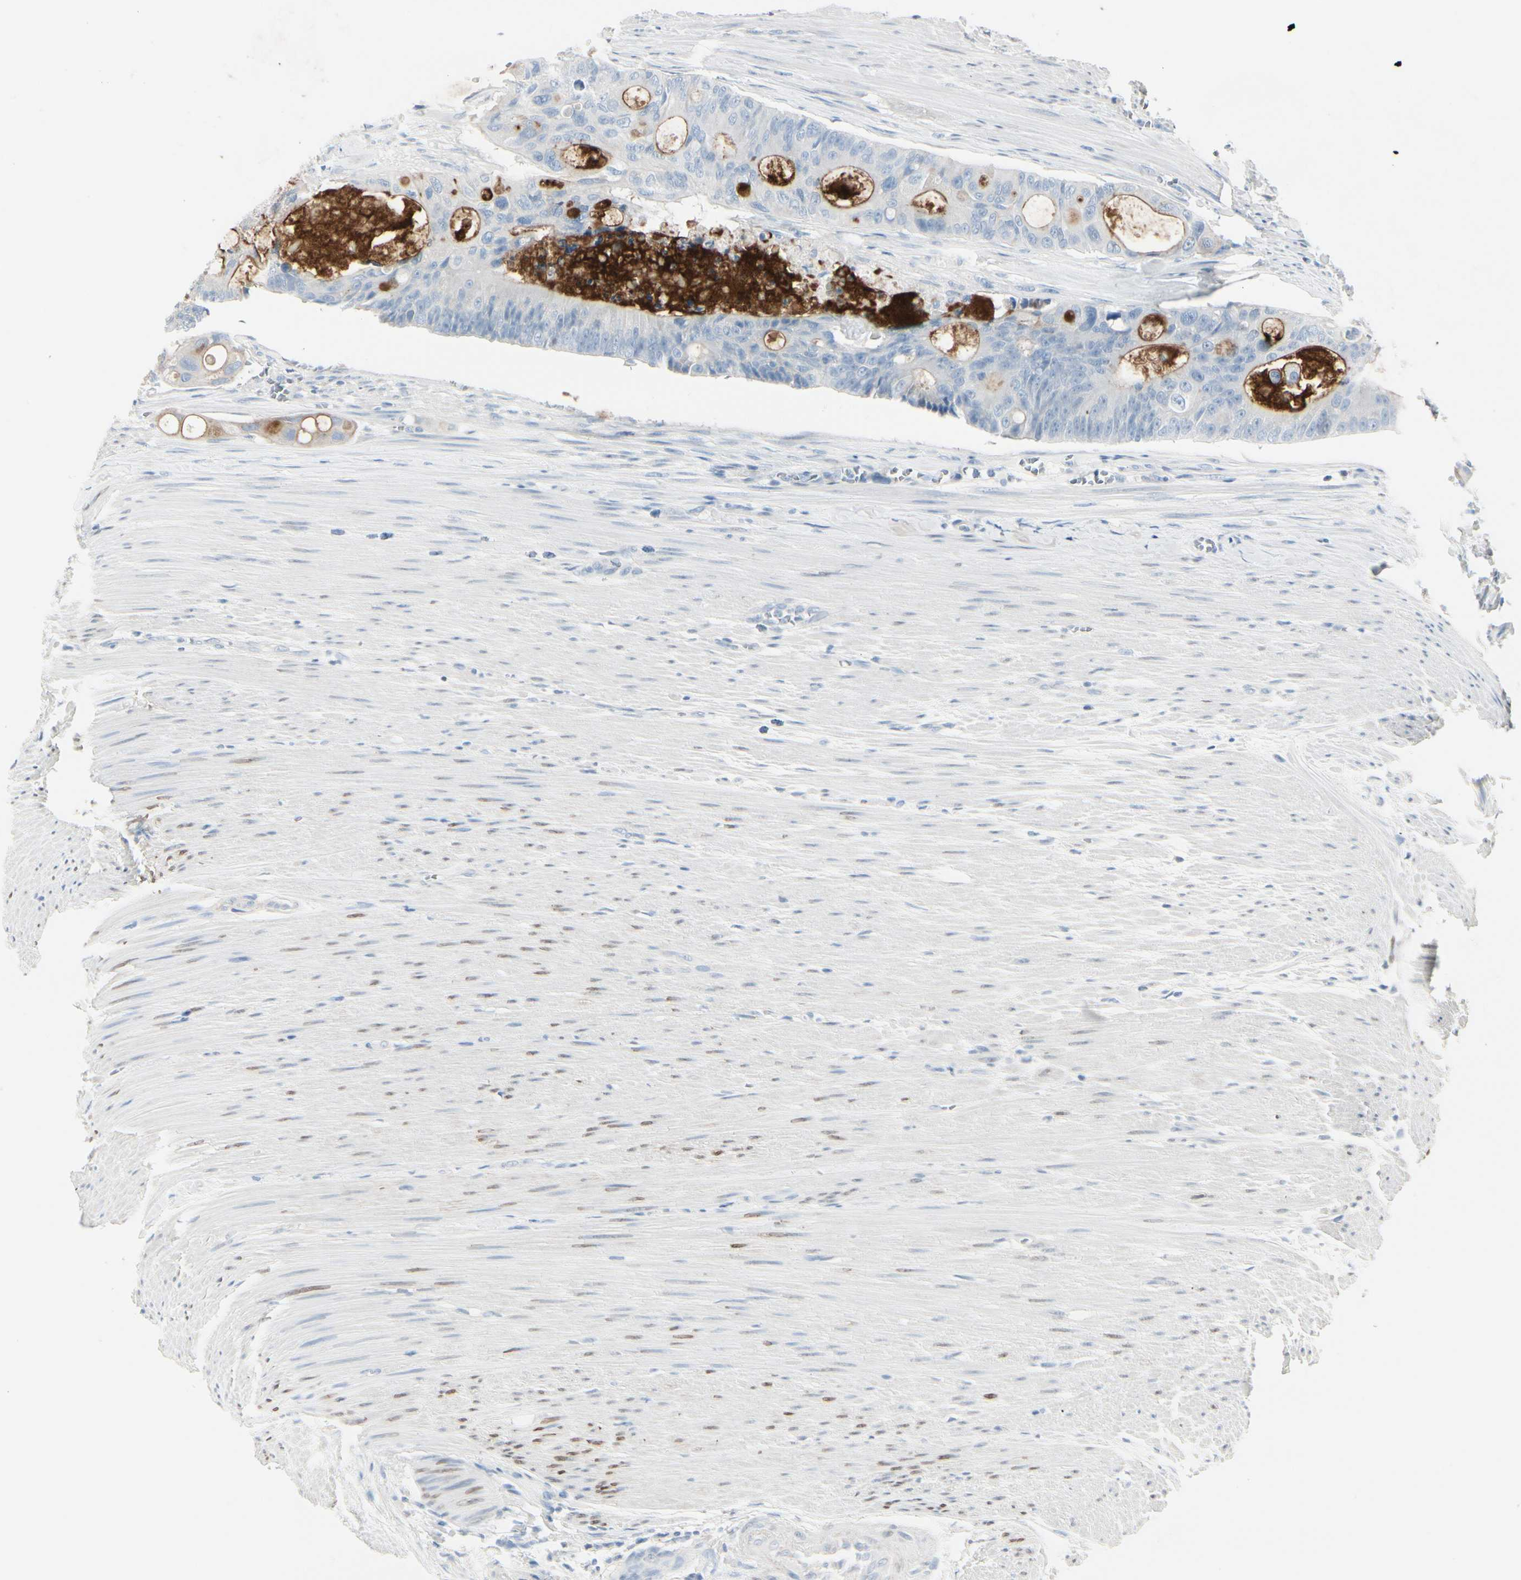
{"staining": {"intensity": "moderate", "quantity": "25%-75%", "location": "cytoplasmic/membranous"}, "tissue": "colorectal cancer", "cell_type": "Tumor cells", "image_type": "cancer", "snomed": [{"axis": "morphology", "description": "Adenocarcinoma, NOS"}, {"axis": "topography", "description": "Colon"}], "caption": "An image of human adenocarcinoma (colorectal) stained for a protein displays moderate cytoplasmic/membranous brown staining in tumor cells. Nuclei are stained in blue.", "gene": "CDHR5", "patient": {"sex": "female", "age": 57}}